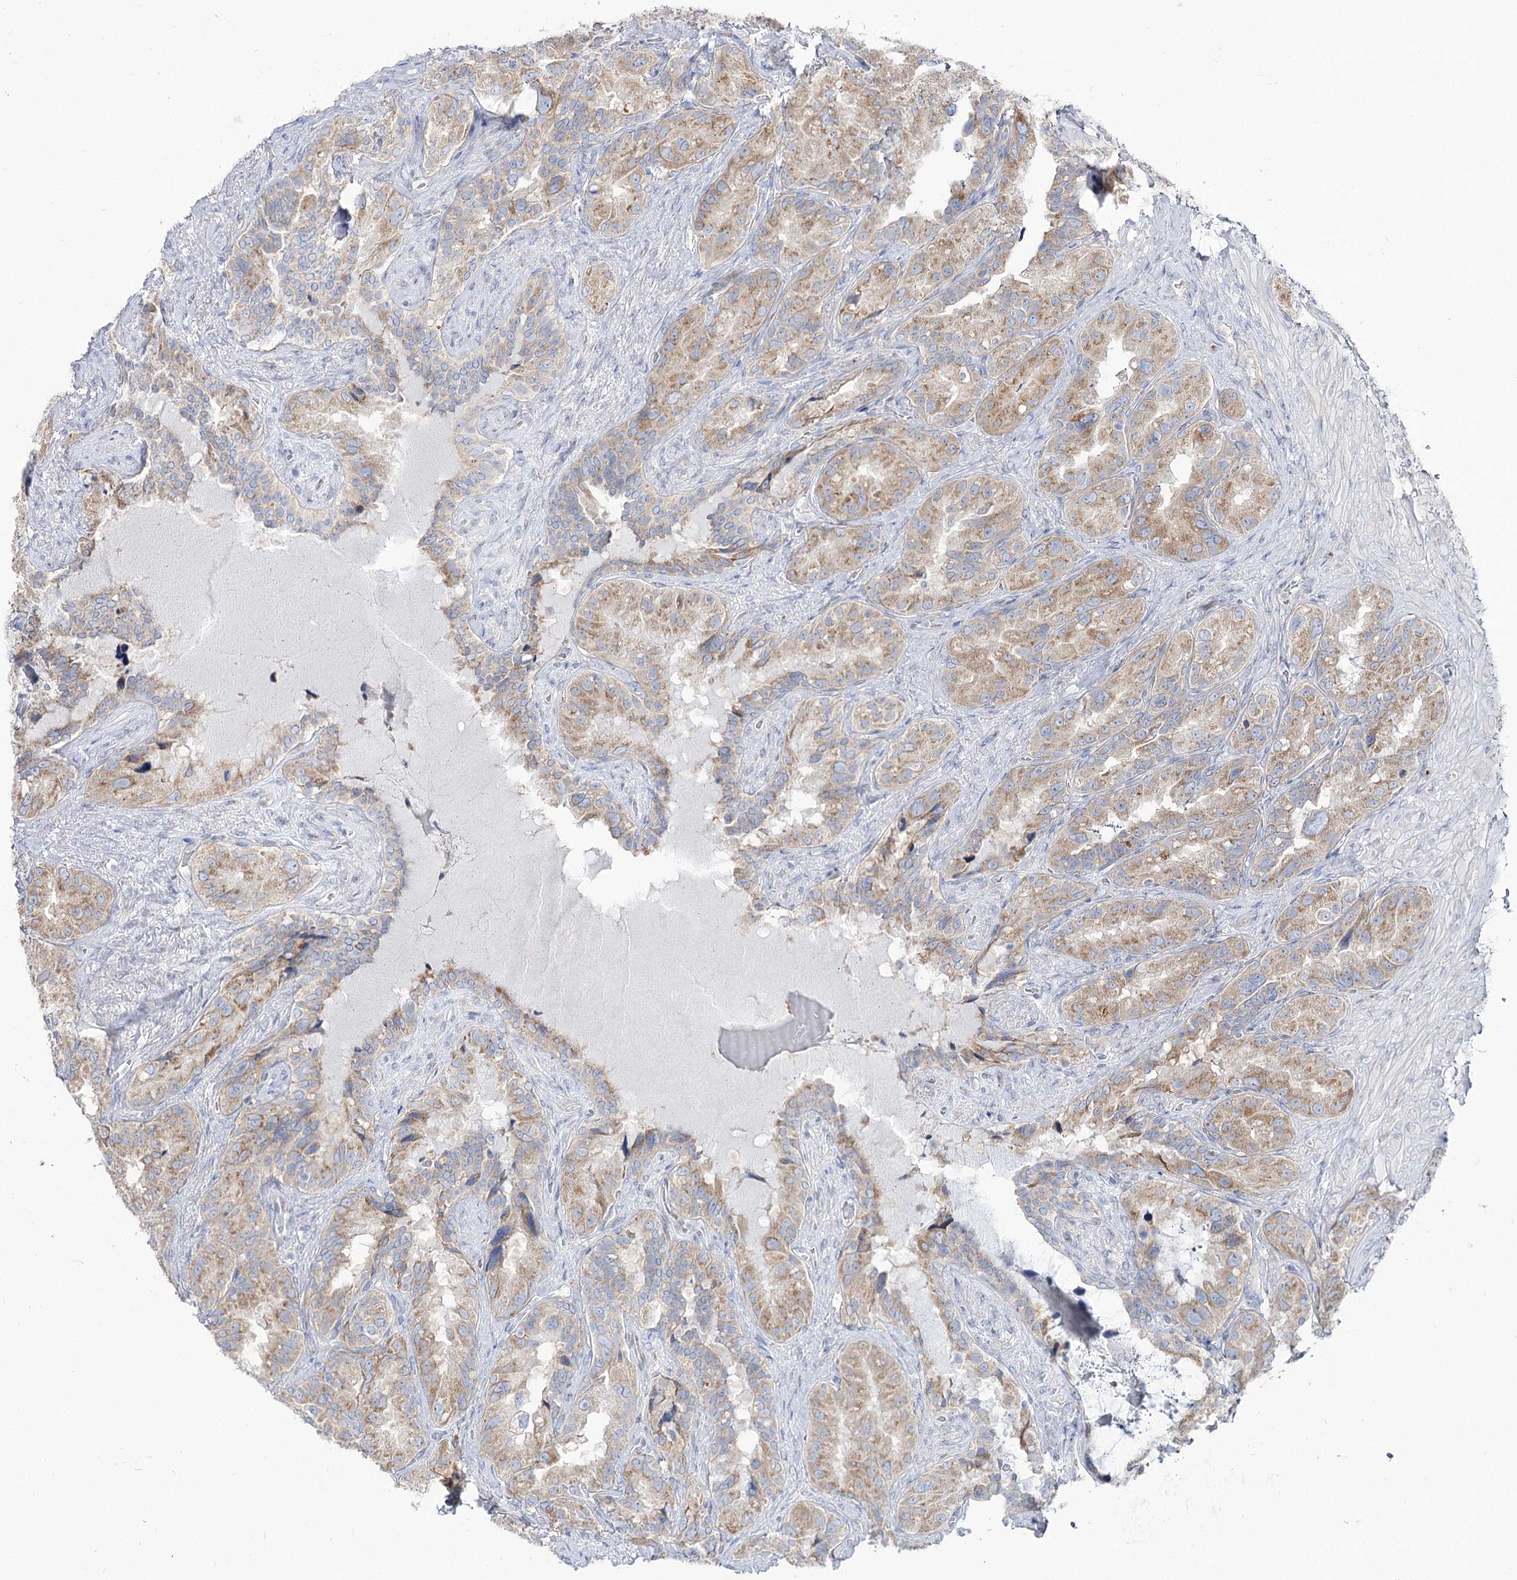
{"staining": {"intensity": "weak", "quantity": ">75%", "location": "cytoplasmic/membranous"}, "tissue": "seminal vesicle", "cell_type": "Glandular cells", "image_type": "normal", "snomed": [{"axis": "morphology", "description": "Normal tissue, NOS"}, {"axis": "topography", "description": "Seminal veicle"}, {"axis": "topography", "description": "Peripheral nerve tissue"}], "caption": "Glandular cells reveal weak cytoplasmic/membranous staining in approximately >75% of cells in benign seminal vesicle.", "gene": "SUOX", "patient": {"sex": "male", "age": 67}}